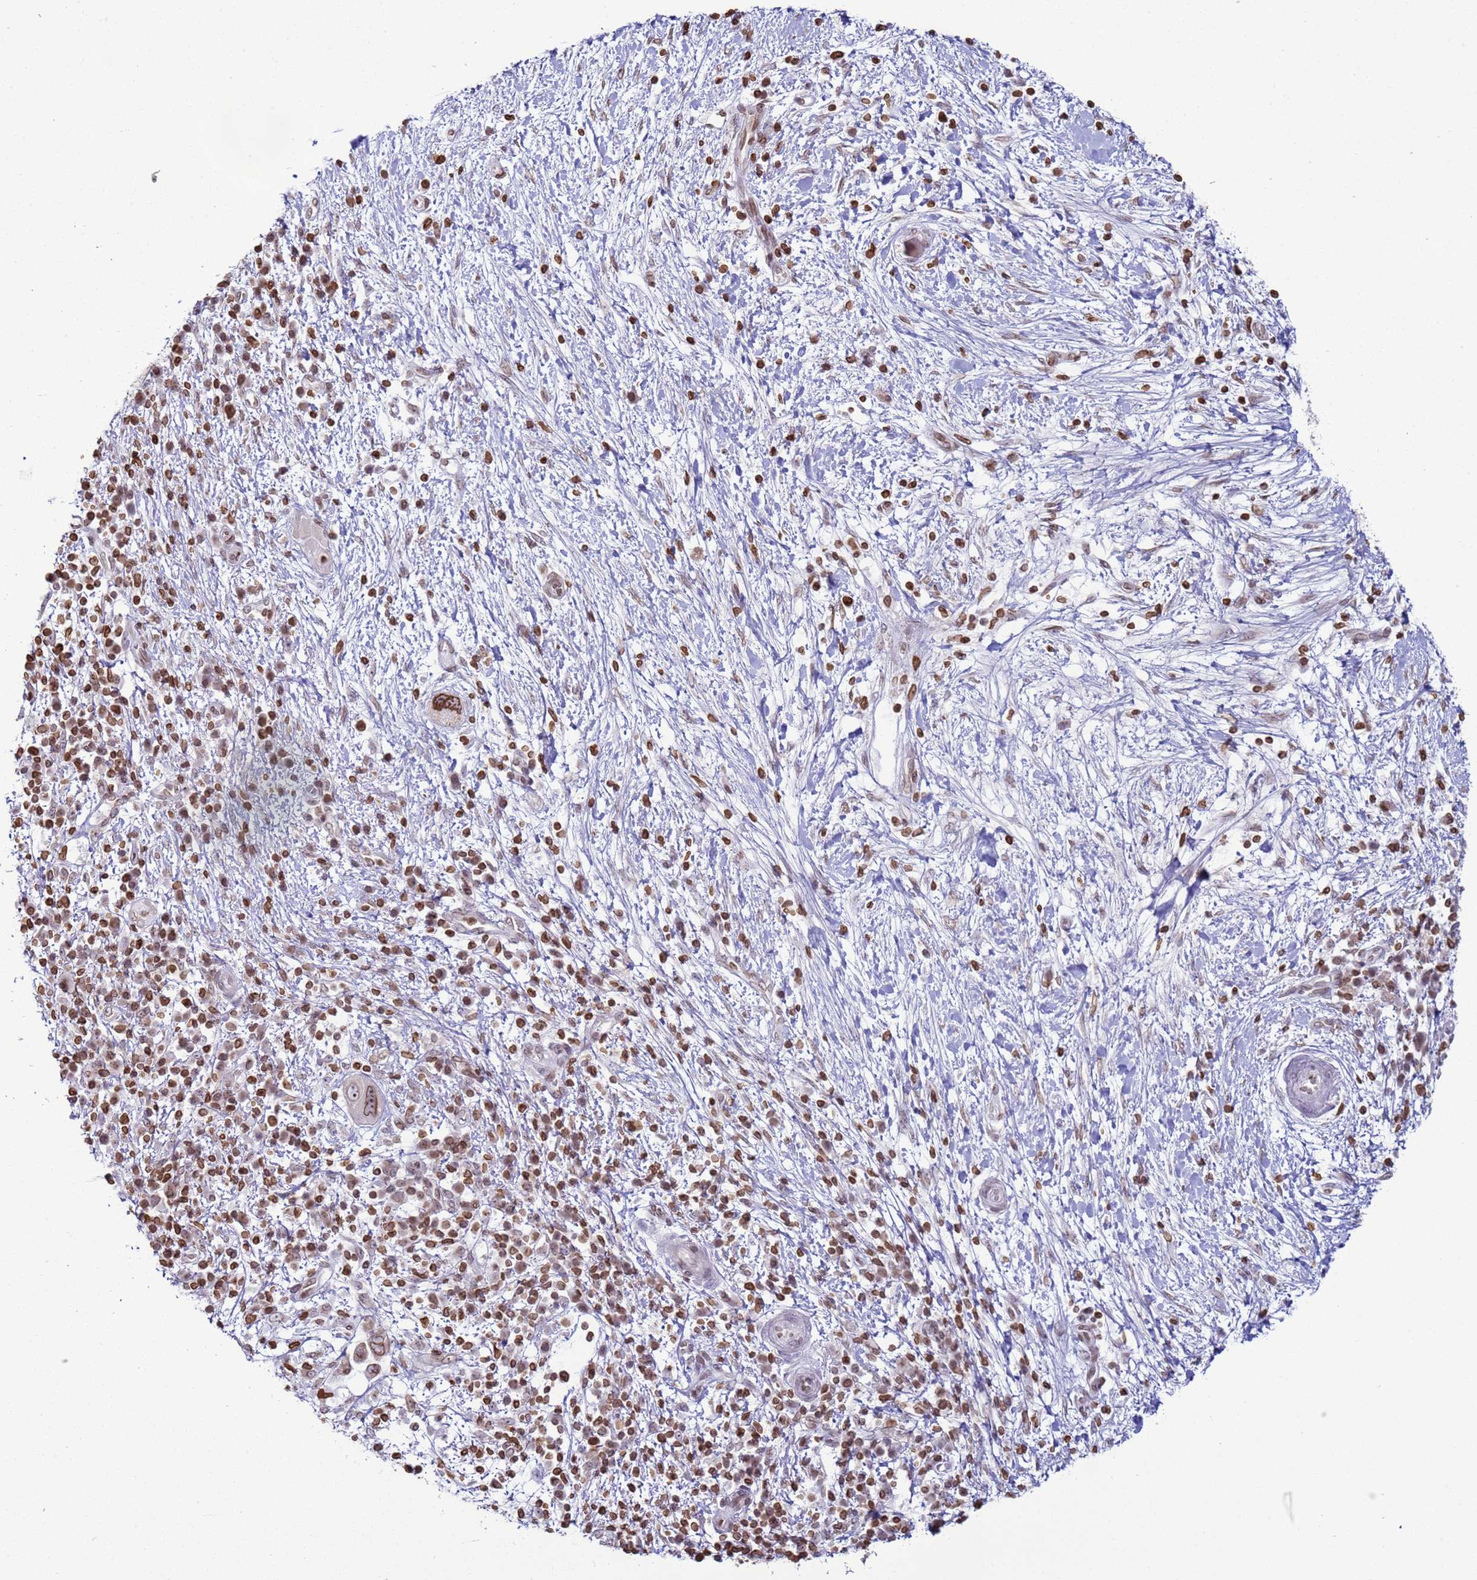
{"staining": {"intensity": "moderate", "quantity": "25%-75%", "location": "cytoplasmic/membranous,nuclear"}, "tissue": "pancreatic cancer", "cell_type": "Tumor cells", "image_type": "cancer", "snomed": [{"axis": "morphology", "description": "Adenocarcinoma, NOS"}, {"axis": "topography", "description": "Pancreas"}], "caption": "Pancreatic cancer tissue shows moderate cytoplasmic/membranous and nuclear staining in about 25%-75% of tumor cells", "gene": "DHX37", "patient": {"sex": "male", "age": 68}}